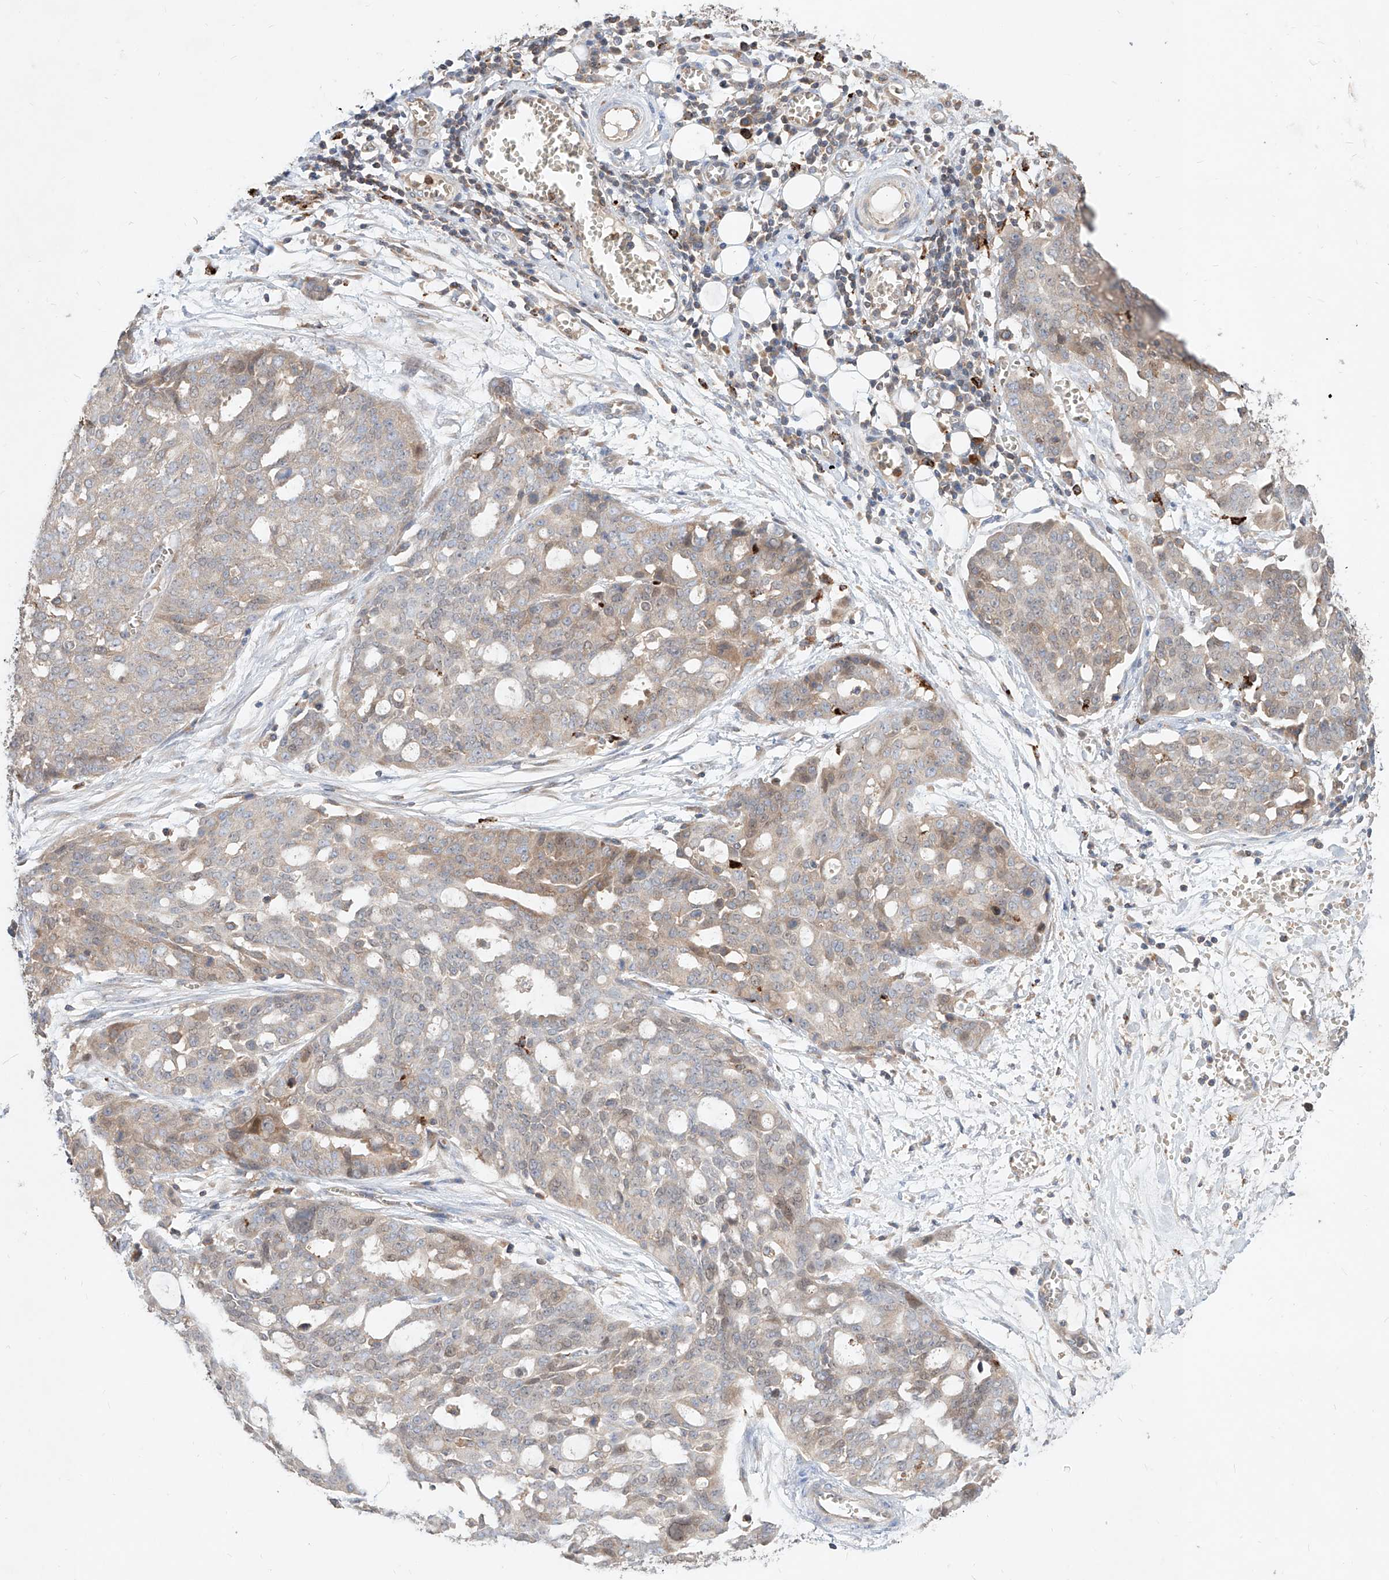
{"staining": {"intensity": "weak", "quantity": "25%-75%", "location": "cytoplasmic/membranous"}, "tissue": "ovarian cancer", "cell_type": "Tumor cells", "image_type": "cancer", "snomed": [{"axis": "morphology", "description": "Cystadenocarcinoma, serous, NOS"}, {"axis": "topography", "description": "Soft tissue"}, {"axis": "topography", "description": "Ovary"}], "caption": "Ovarian cancer (serous cystadenocarcinoma) tissue displays weak cytoplasmic/membranous positivity in about 25%-75% of tumor cells", "gene": "TSNAX", "patient": {"sex": "female", "age": 57}}